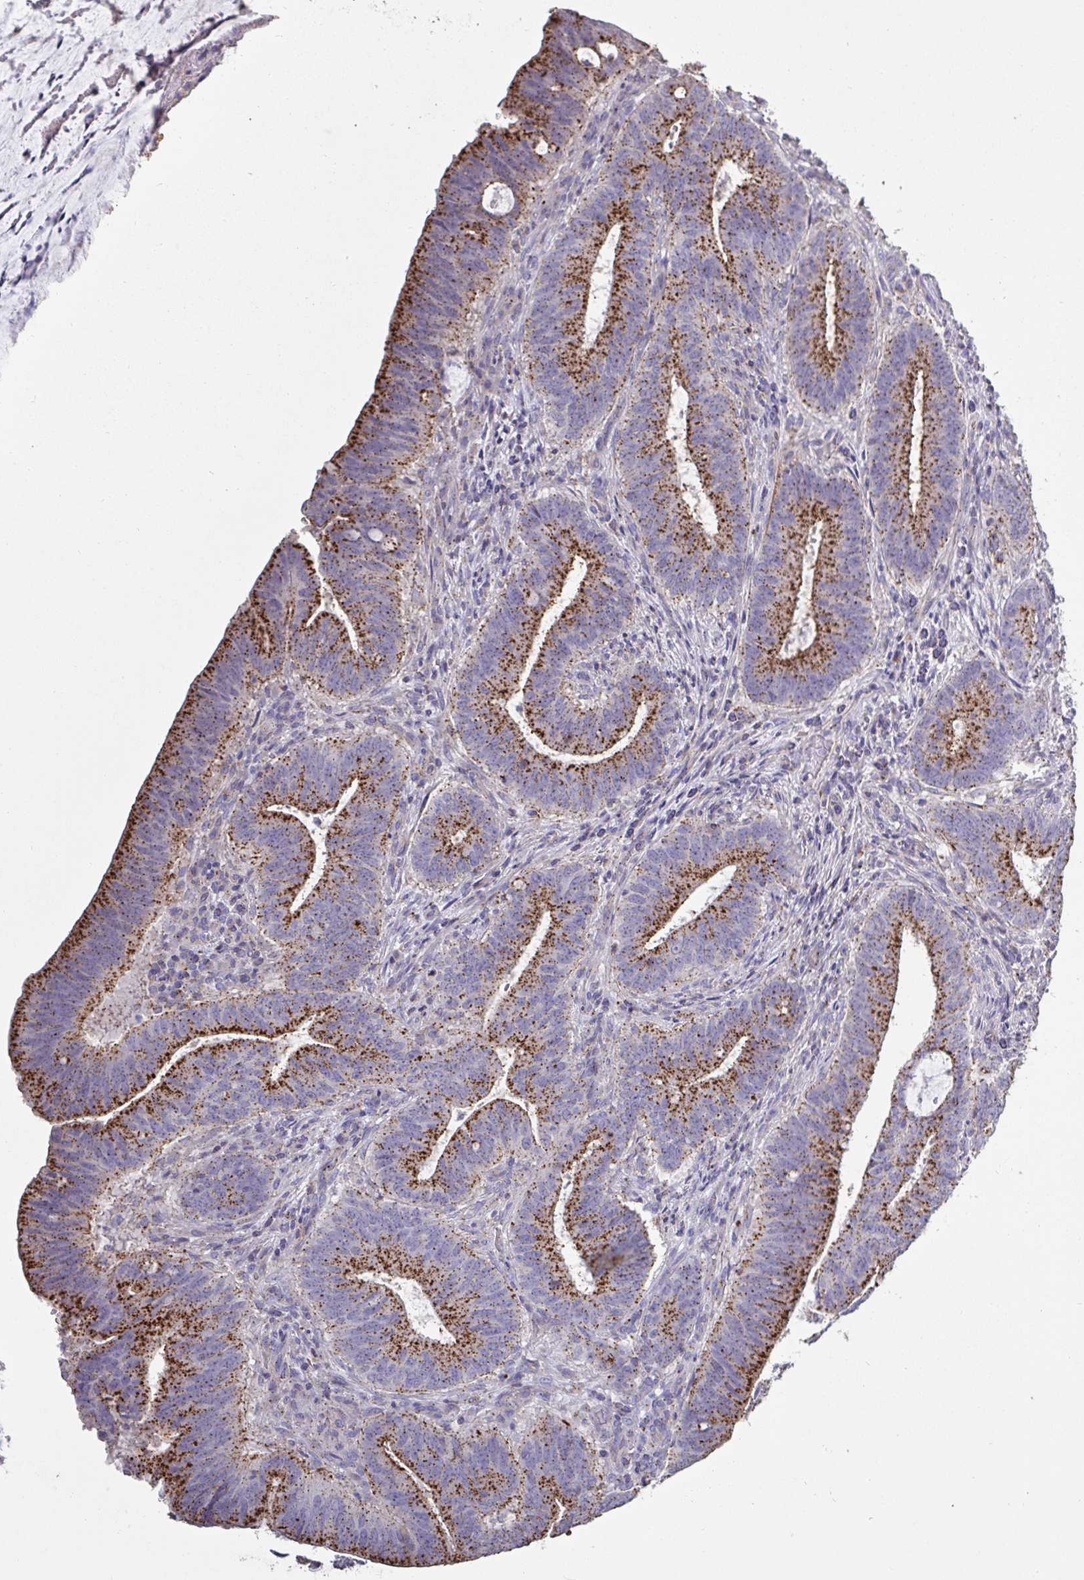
{"staining": {"intensity": "strong", "quantity": ">75%", "location": "cytoplasmic/membranous"}, "tissue": "colorectal cancer", "cell_type": "Tumor cells", "image_type": "cancer", "snomed": [{"axis": "morphology", "description": "Adenocarcinoma, NOS"}, {"axis": "topography", "description": "Colon"}], "caption": "Colorectal adenocarcinoma was stained to show a protein in brown. There is high levels of strong cytoplasmic/membranous expression in about >75% of tumor cells.", "gene": "CHMP5", "patient": {"sex": "female", "age": 43}}